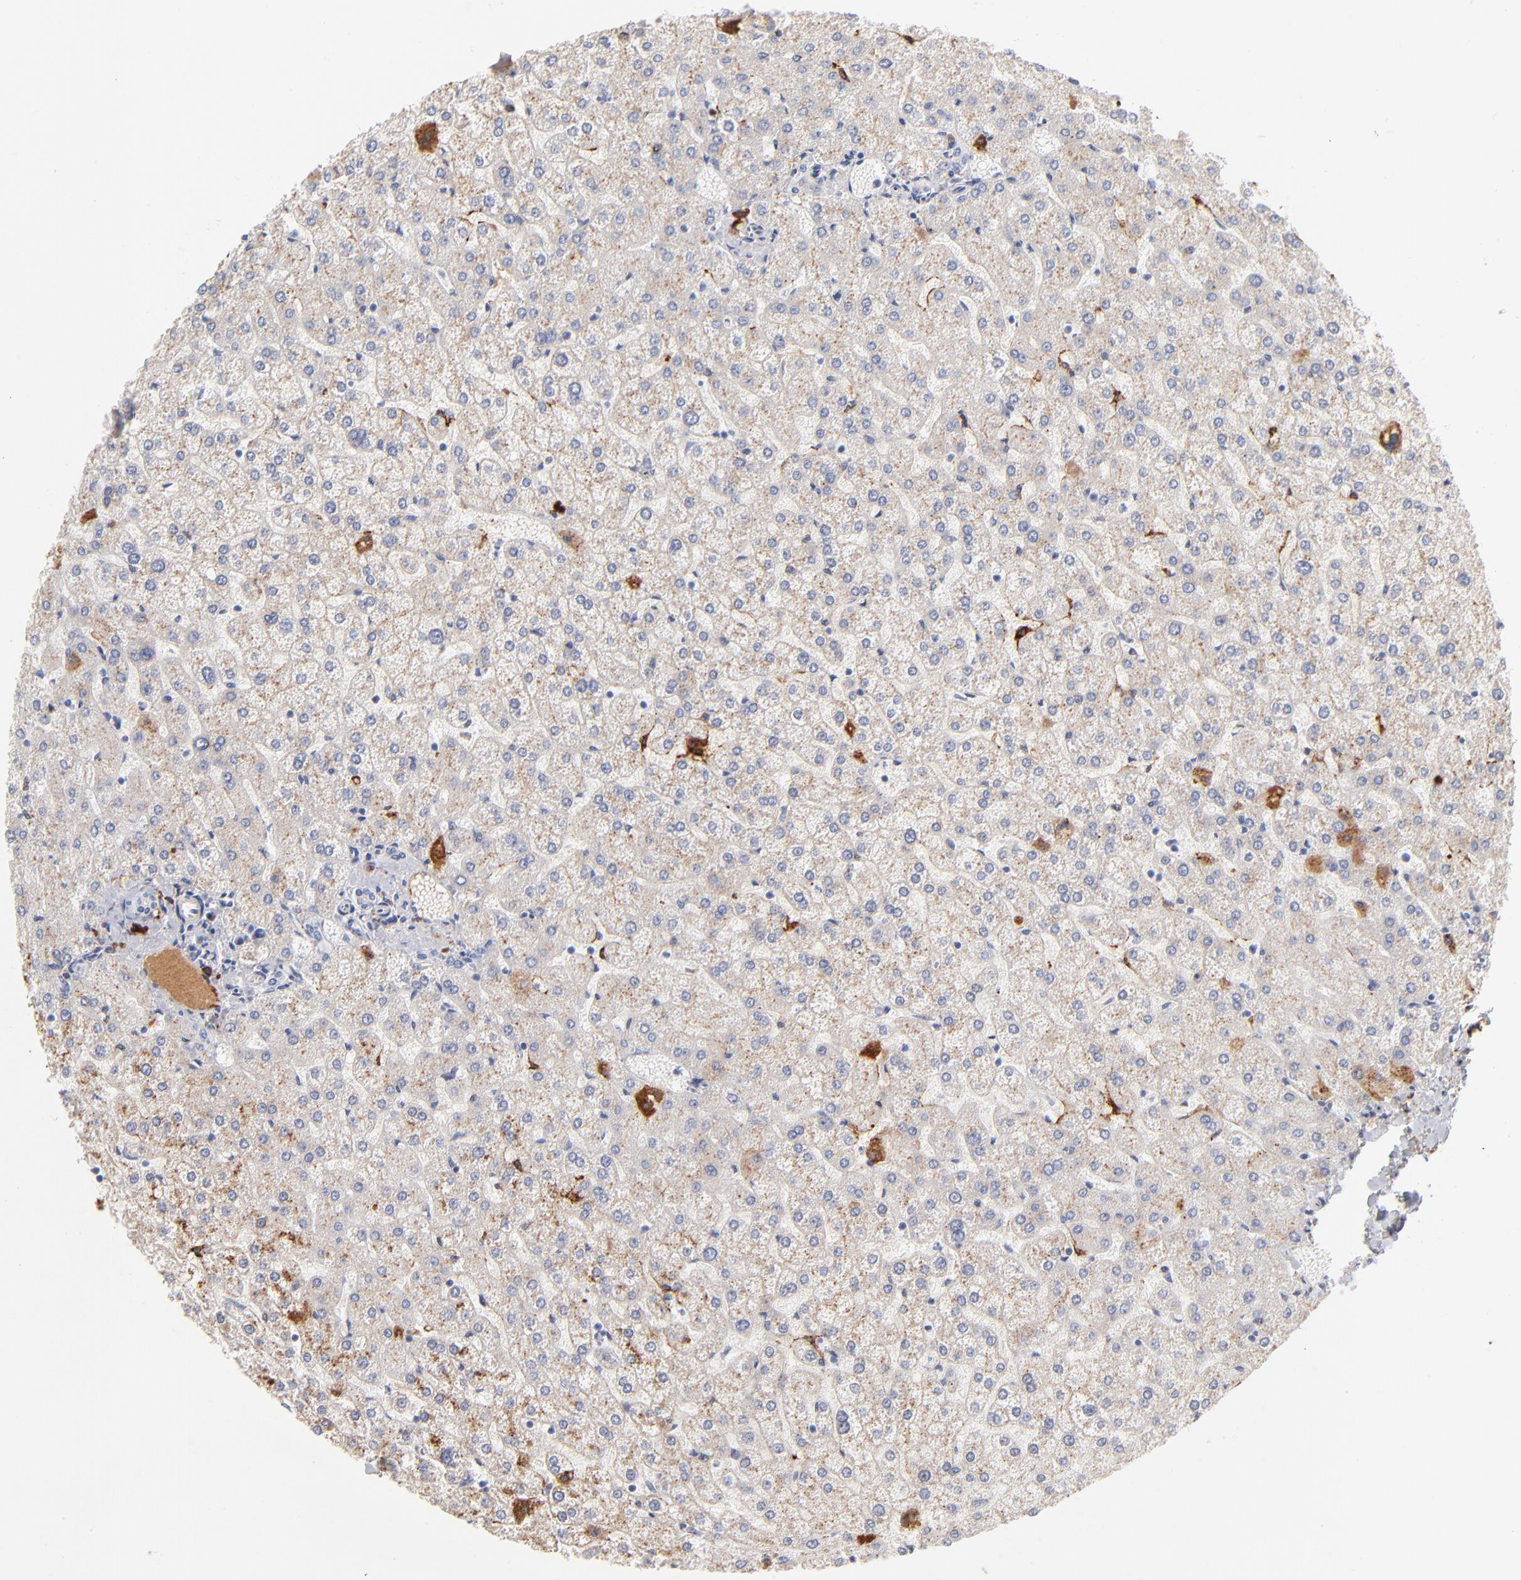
{"staining": {"intensity": "negative", "quantity": "none", "location": "none"}, "tissue": "liver", "cell_type": "Cholangiocytes", "image_type": "normal", "snomed": [{"axis": "morphology", "description": "Normal tissue, NOS"}, {"axis": "topography", "description": "Liver"}], "caption": "High magnification brightfield microscopy of unremarkable liver stained with DAB (brown) and counterstained with hematoxylin (blue): cholangiocytes show no significant positivity.", "gene": "APOH", "patient": {"sex": "female", "age": 32}}